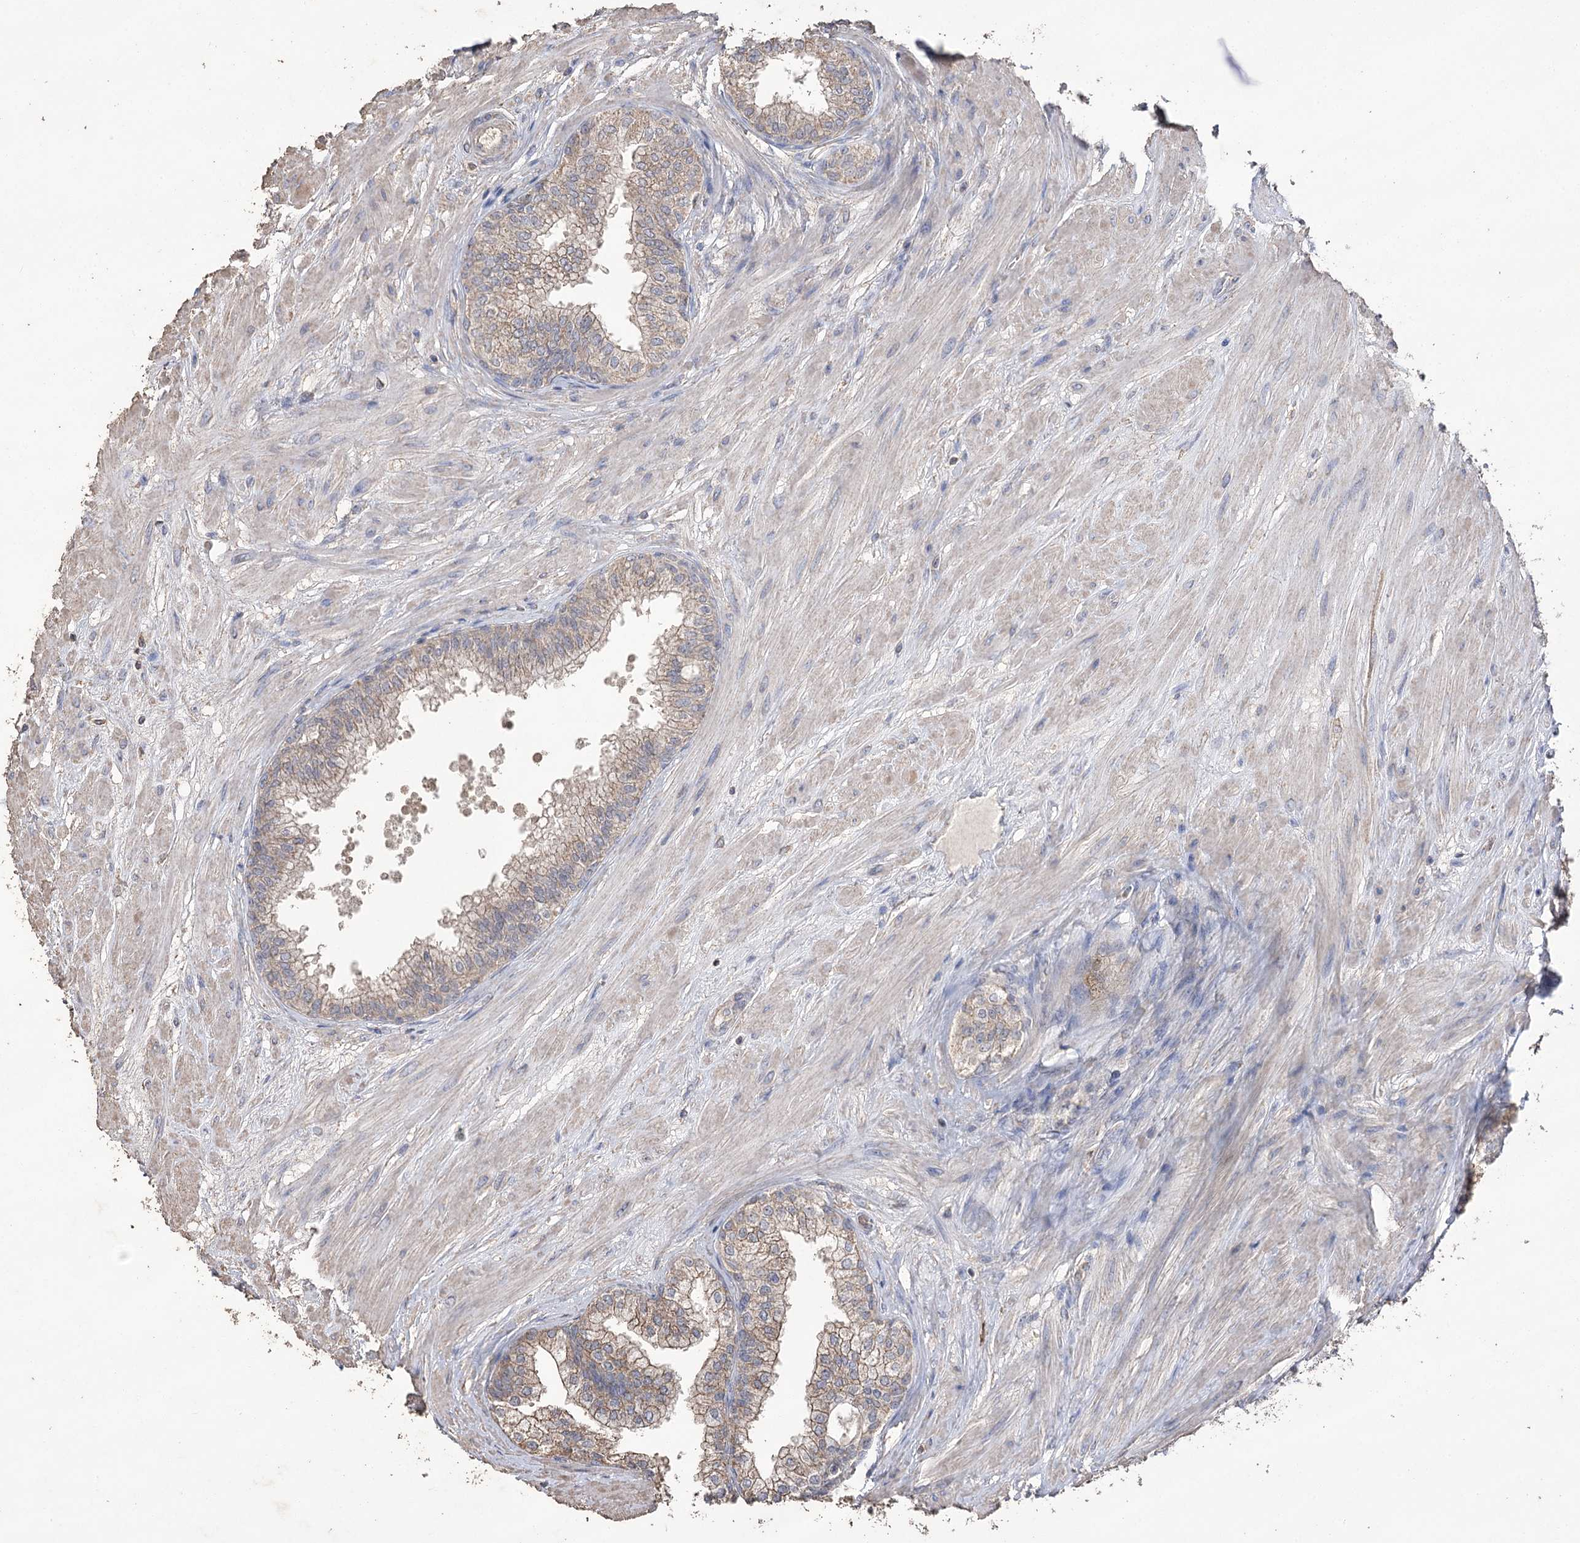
{"staining": {"intensity": "moderate", "quantity": "25%-75%", "location": "cytoplasmic/membranous"}, "tissue": "prostate", "cell_type": "Glandular cells", "image_type": "normal", "snomed": [{"axis": "morphology", "description": "Normal tissue, NOS"}, {"axis": "topography", "description": "Prostate"}], "caption": "Normal prostate reveals moderate cytoplasmic/membranous positivity in approximately 25%-75% of glandular cells, visualized by immunohistochemistry. The staining was performed using DAB (3,3'-diaminobenzidine) to visualize the protein expression in brown, while the nuclei were stained in blue with hematoxylin (Magnification: 20x).", "gene": "IREB2", "patient": {"sex": "male", "age": 60}}